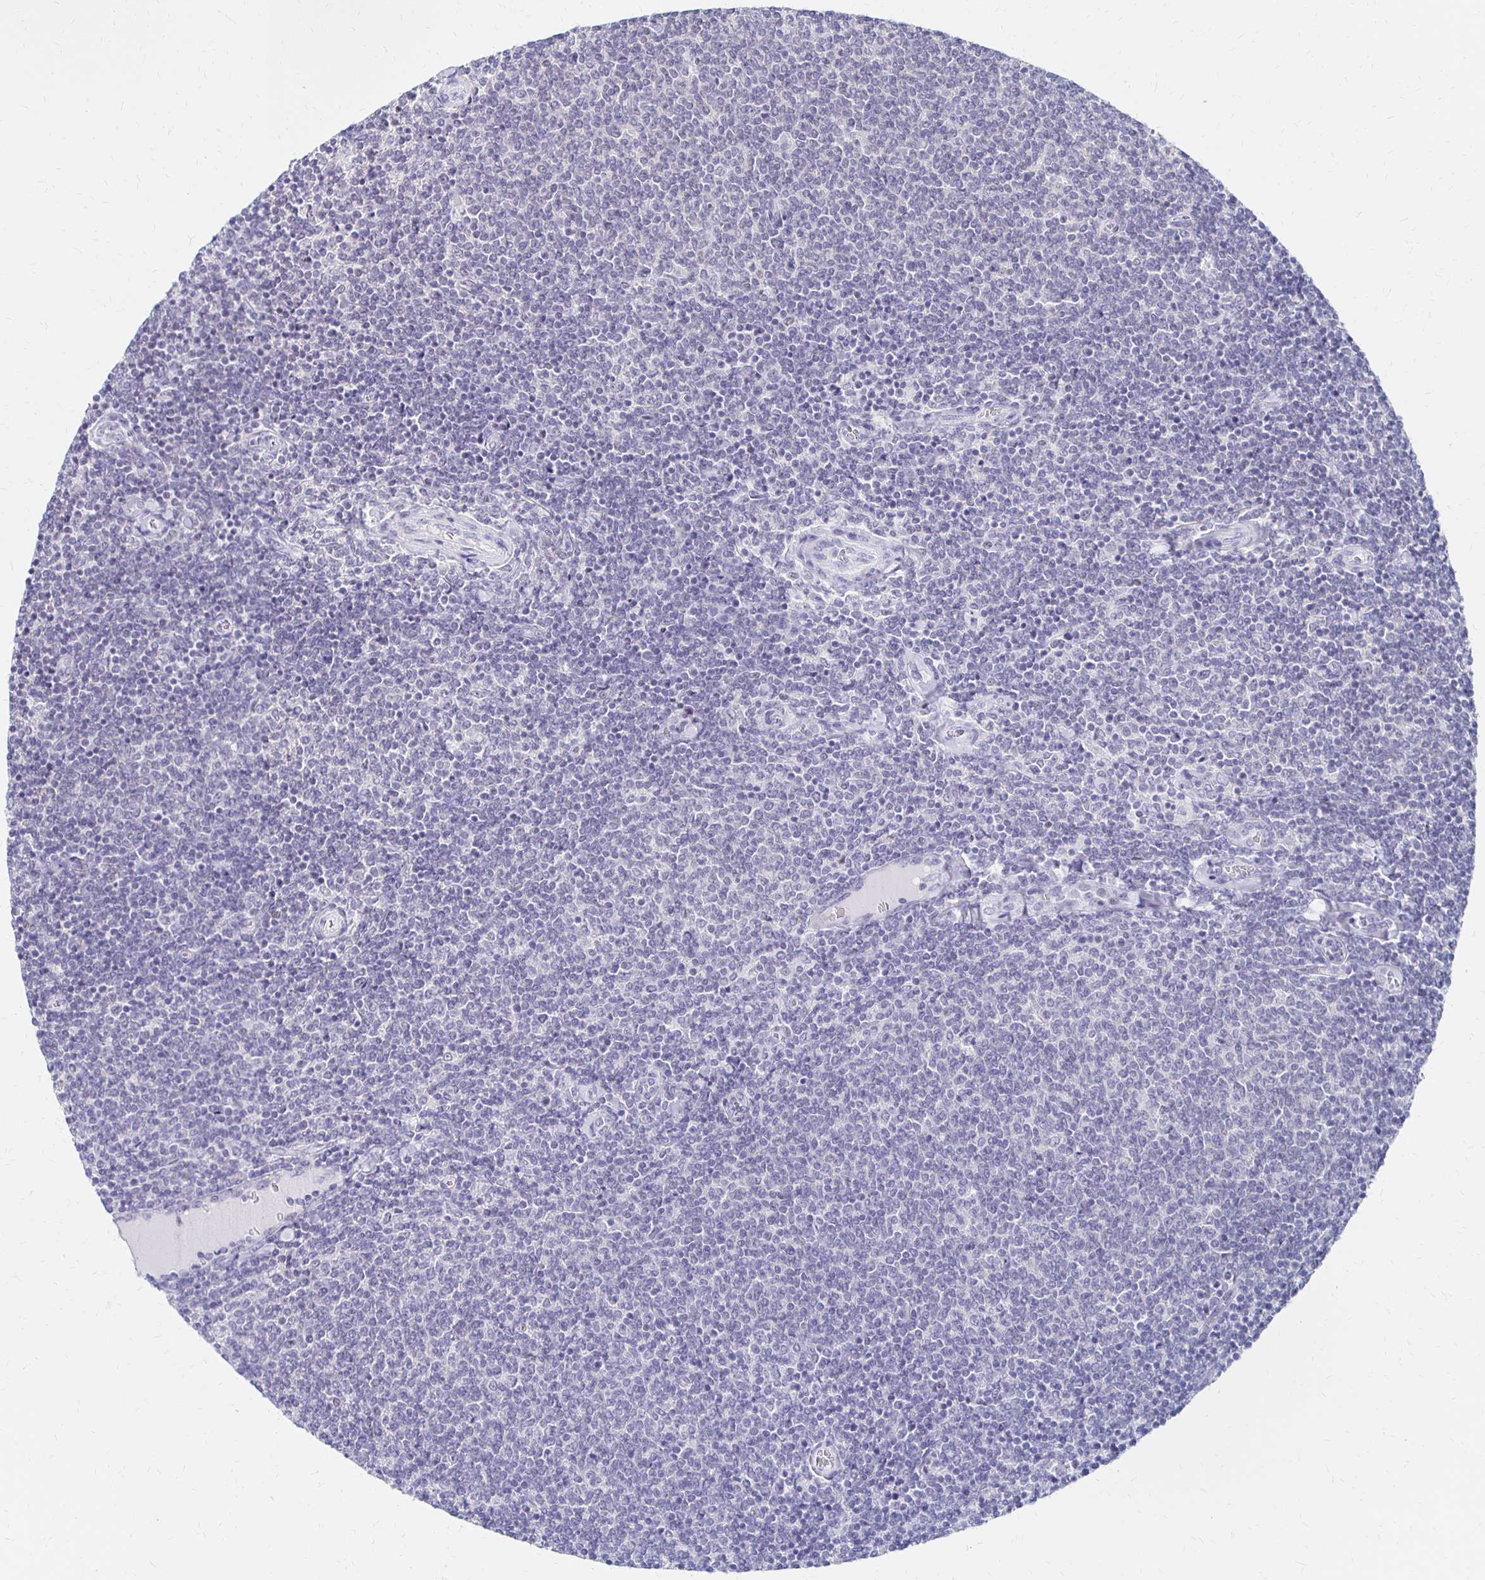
{"staining": {"intensity": "negative", "quantity": "none", "location": "none"}, "tissue": "lymphoma", "cell_type": "Tumor cells", "image_type": "cancer", "snomed": [{"axis": "morphology", "description": "Malignant lymphoma, non-Hodgkin's type, Low grade"}, {"axis": "topography", "description": "Lymph node"}], "caption": "High power microscopy image of an IHC histopathology image of lymphoma, revealing no significant staining in tumor cells.", "gene": "SYT2", "patient": {"sex": "male", "age": 52}}